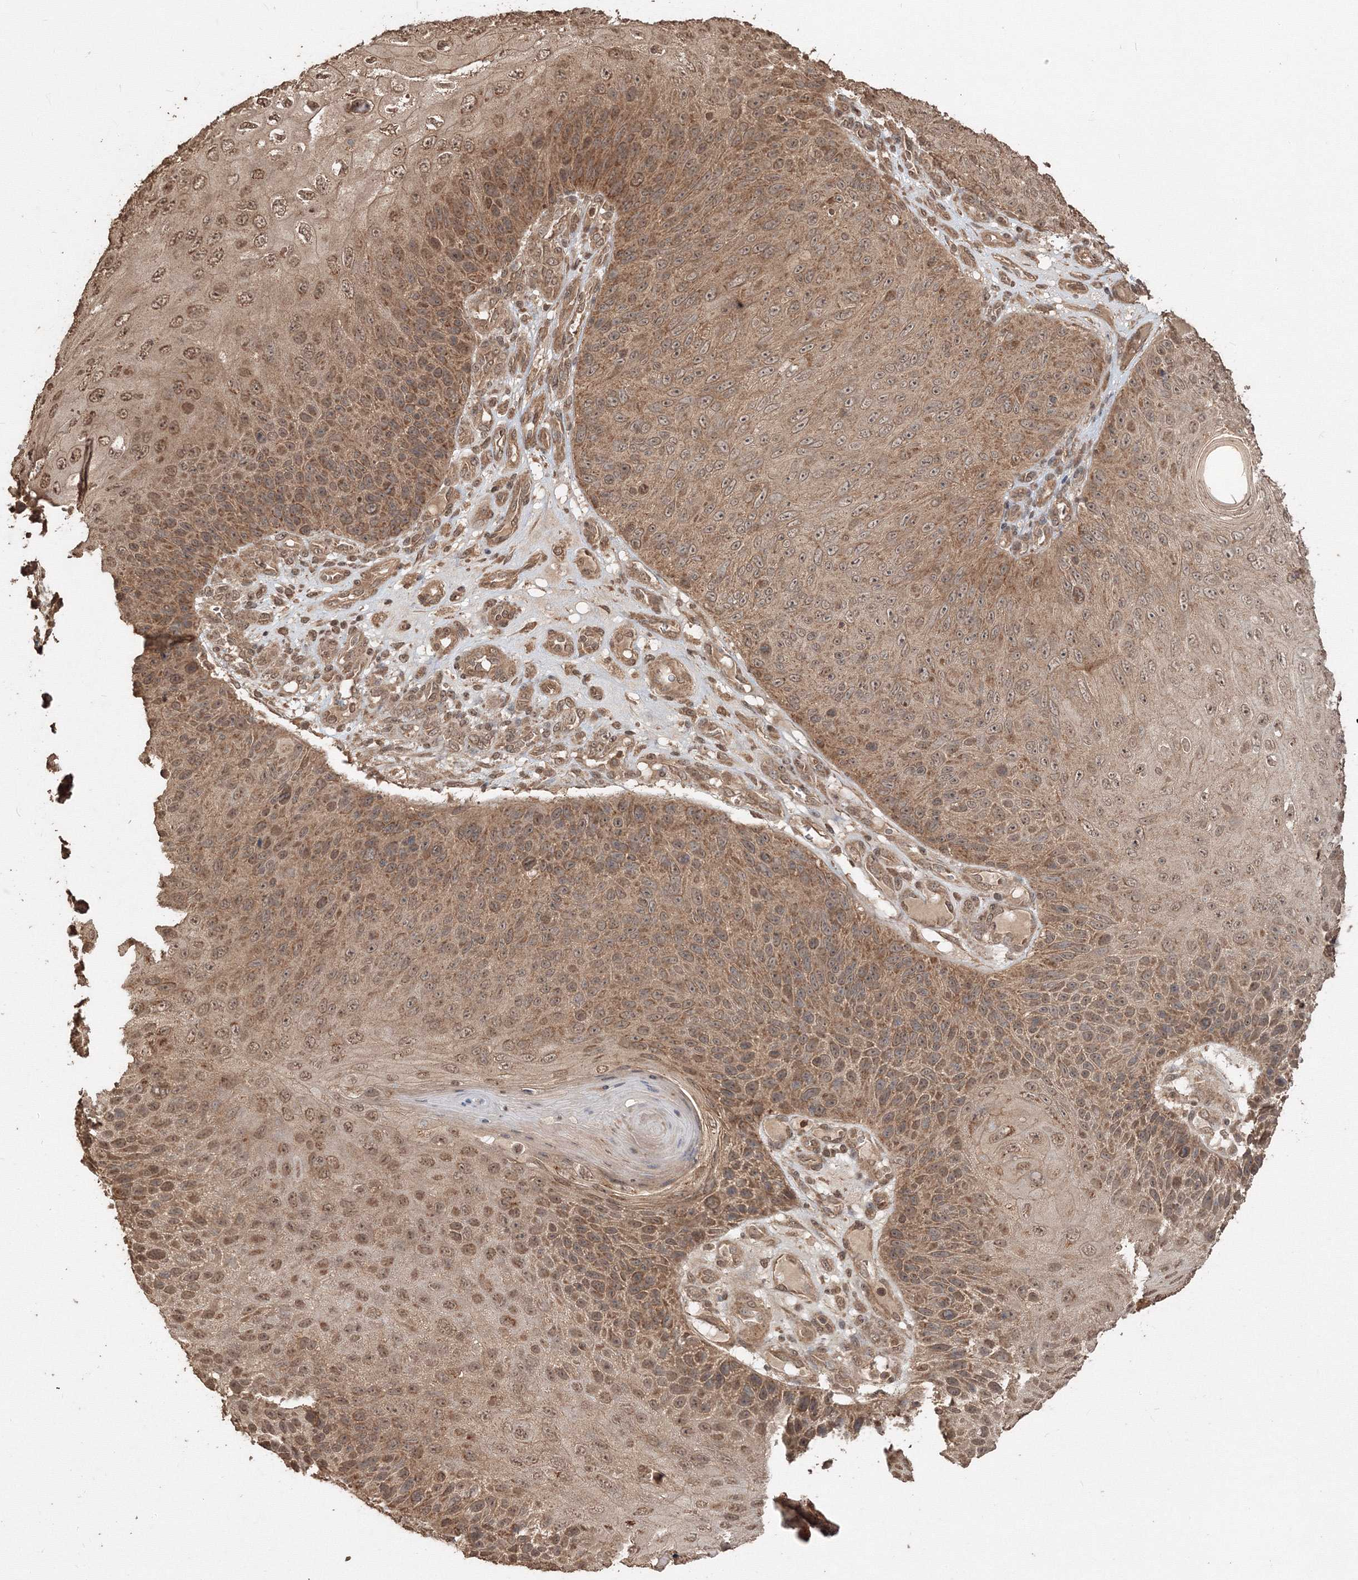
{"staining": {"intensity": "moderate", "quantity": ">75%", "location": "cytoplasmic/membranous,nuclear"}, "tissue": "skin cancer", "cell_type": "Tumor cells", "image_type": "cancer", "snomed": [{"axis": "morphology", "description": "Squamous cell carcinoma, NOS"}, {"axis": "topography", "description": "Skin"}], "caption": "Immunohistochemistry of human squamous cell carcinoma (skin) demonstrates medium levels of moderate cytoplasmic/membranous and nuclear staining in about >75% of tumor cells.", "gene": "CCDC122", "patient": {"sex": "female", "age": 88}}